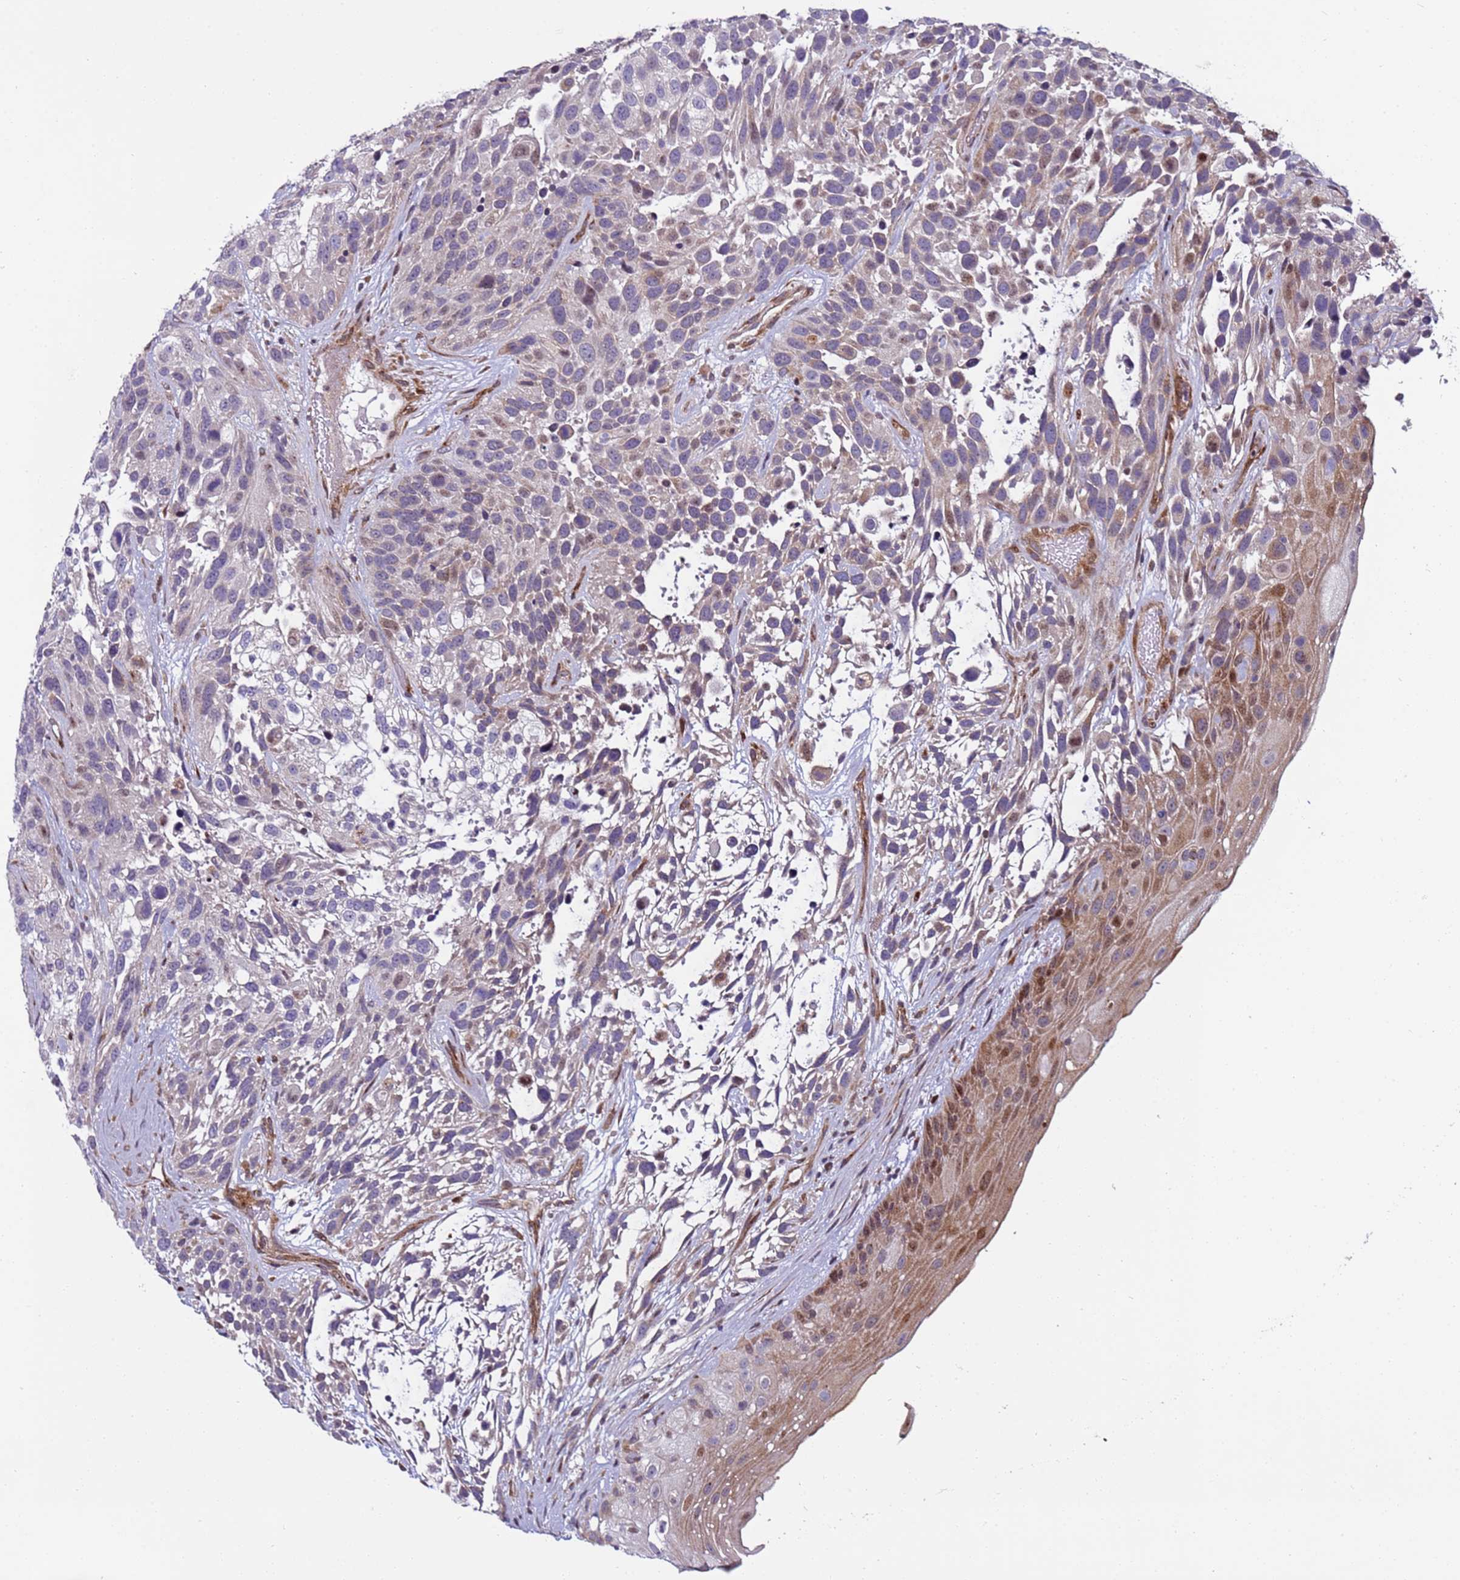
{"staining": {"intensity": "weak", "quantity": "25%-75%", "location": "cytoplasmic/membranous,nuclear"}, "tissue": "urothelial cancer", "cell_type": "Tumor cells", "image_type": "cancer", "snomed": [{"axis": "morphology", "description": "Urothelial carcinoma, High grade"}, {"axis": "topography", "description": "Urinary bladder"}], "caption": "Protein expression analysis of urothelial carcinoma (high-grade) demonstrates weak cytoplasmic/membranous and nuclear staining in about 25%-75% of tumor cells. The staining was performed using DAB to visualize the protein expression in brown, while the nuclei were stained in blue with hematoxylin (Magnification: 20x).", "gene": "WBP11", "patient": {"sex": "female", "age": 70}}